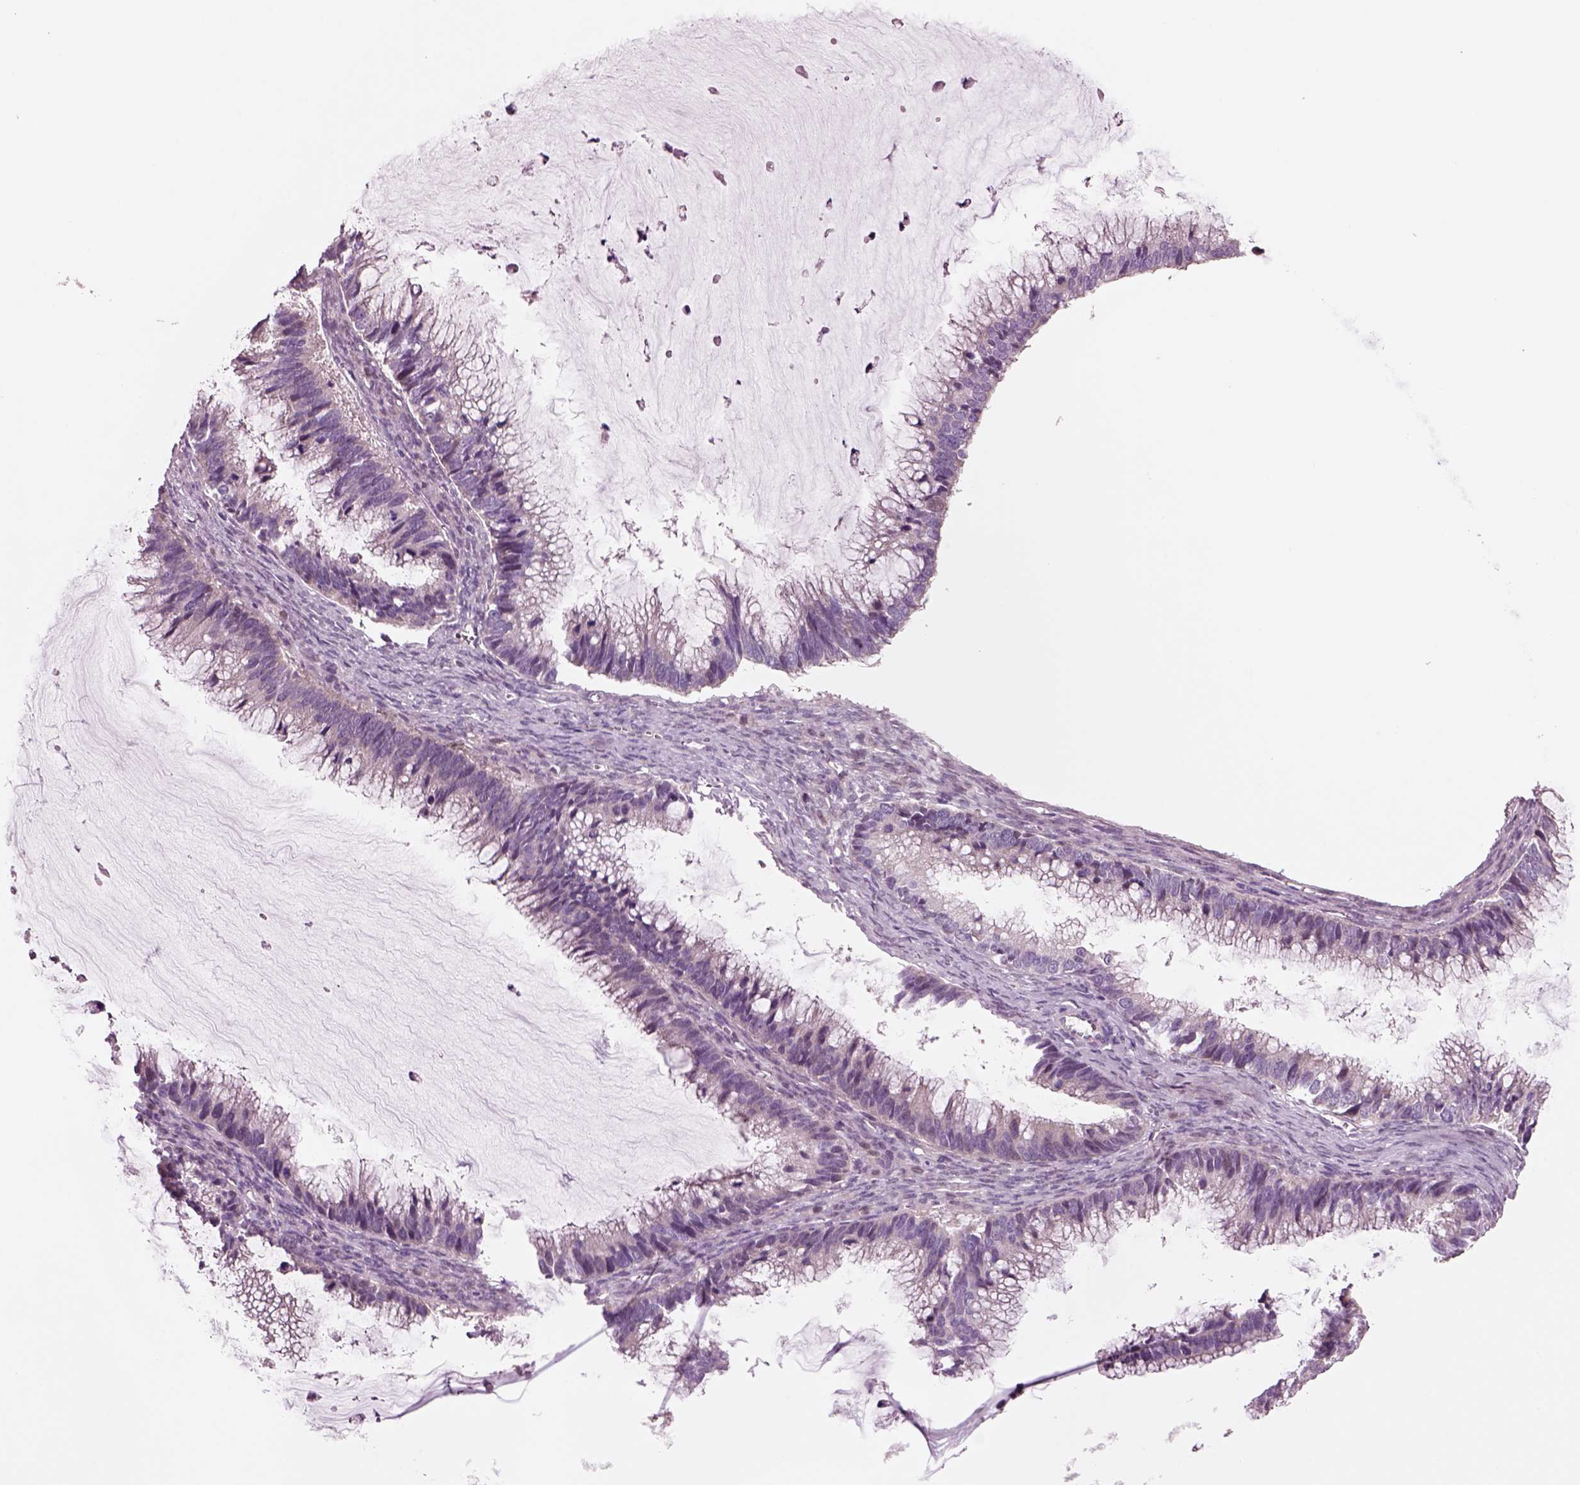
{"staining": {"intensity": "negative", "quantity": "none", "location": "none"}, "tissue": "ovarian cancer", "cell_type": "Tumor cells", "image_type": "cancer", "snomed": [{"axis": "morphology", "description": "Cystadenocarcinoma, mucinous, NOS"}, {"axis": "topography", "description": "Ovary"}], "caption": "Immunohistochemistry photomicrograph of ovarian mucinous cystadenocarcinoma stained for a protein (brown), which shows no positivity in tumor cells.", "gene": "SCML2", "patient": {"sex": "female", "age": 38}}